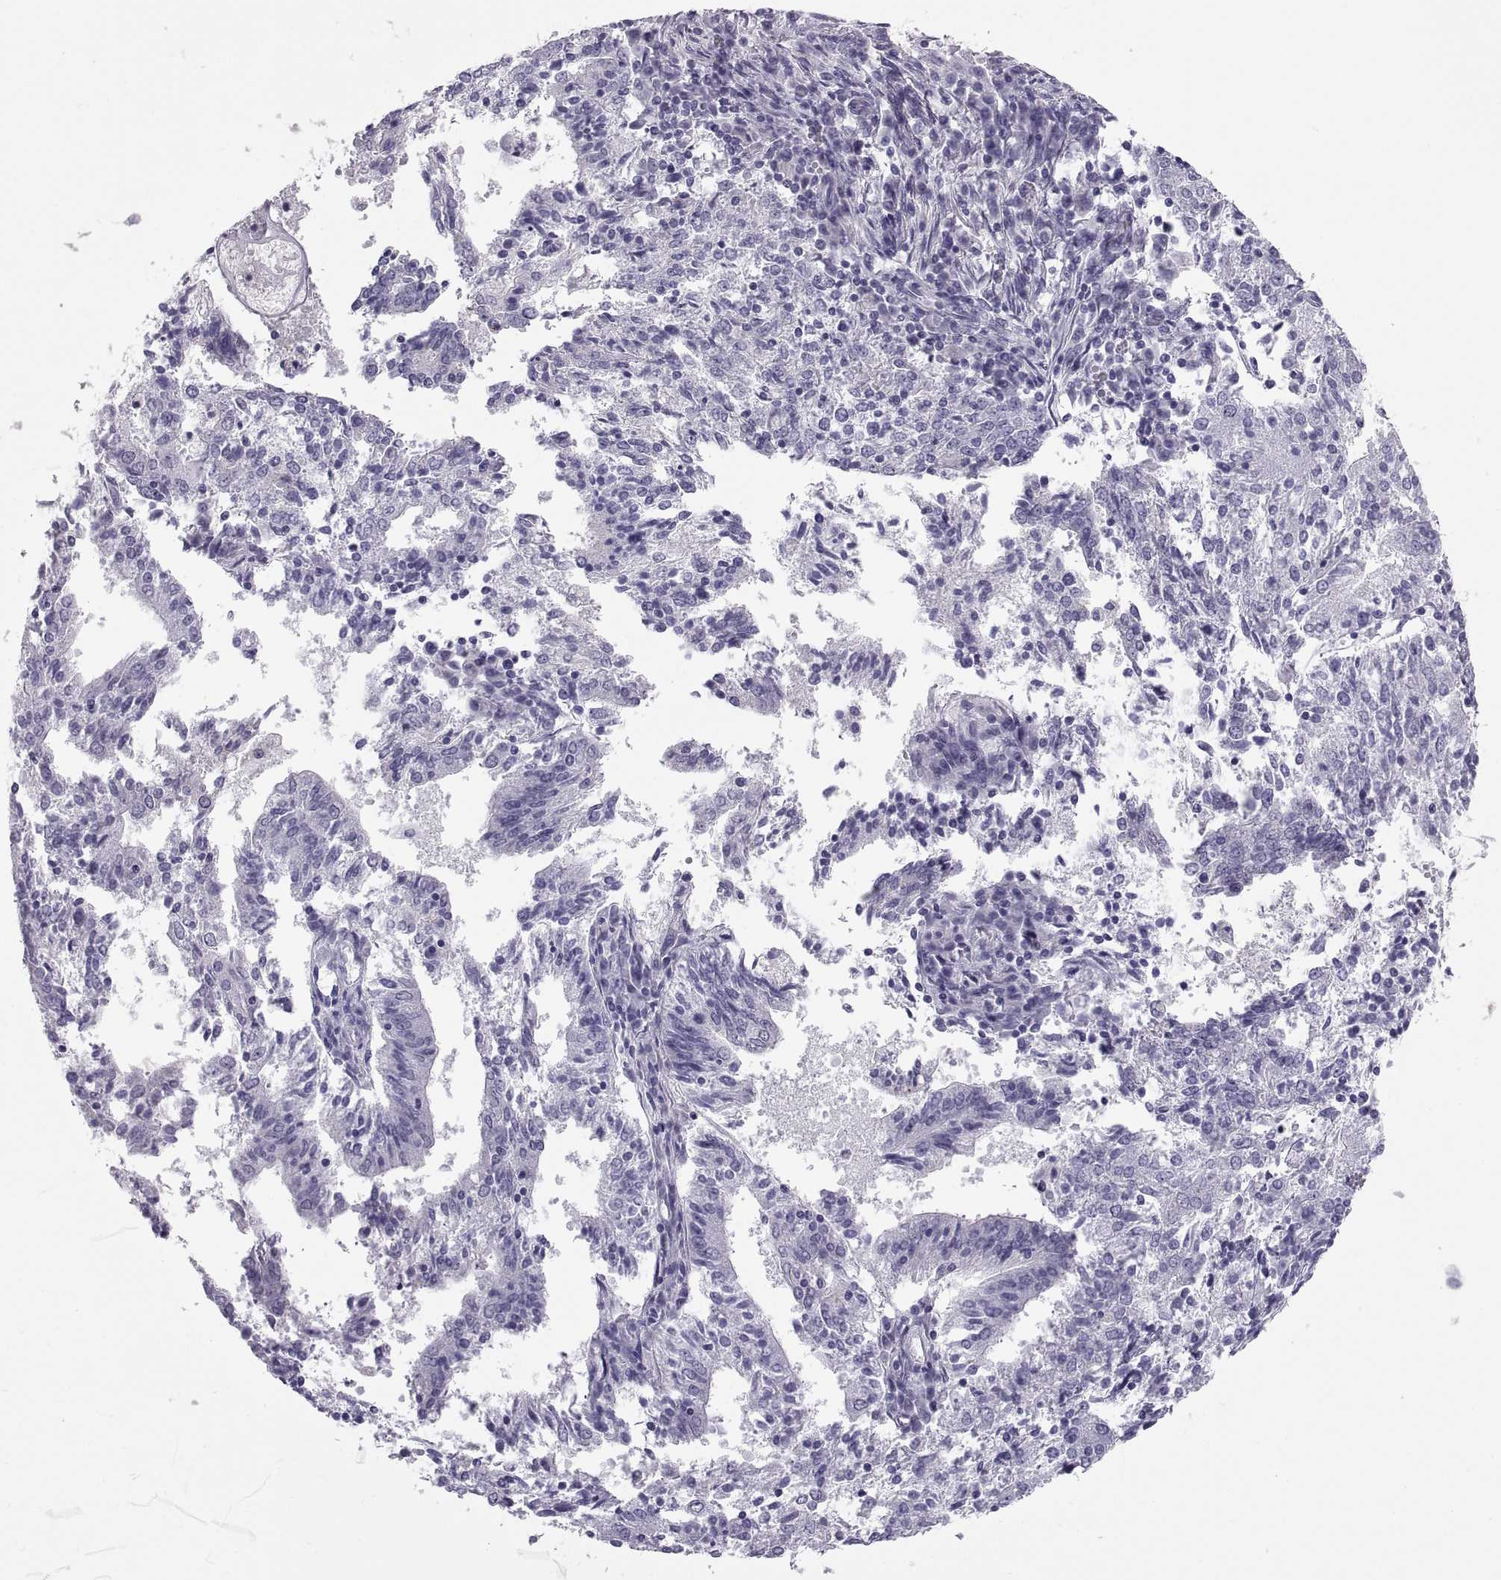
{"staining": {"intensity": "negative", "quantity": "none", "location": "none"}, "tissue": "endometrial cancer", "cell_type": "Tumor cells", "image_type": "cancer", "snomed": [{"axis": "morphology", "description": "Adenocarcinoma, NOS"}, {"axis": "topography", "description": "Endometrium"}], "caption": "An immunohistochemistry (IHC) image of endometrial cancer is shown. There is no staining in tumor cells of endometrial cancer. The staining is performed using DAB brown chromogen with nuclei counter-stained in using hematoxylin.", "gene": "QRICH2", "patient": {"sex": "female", "age": 82}}